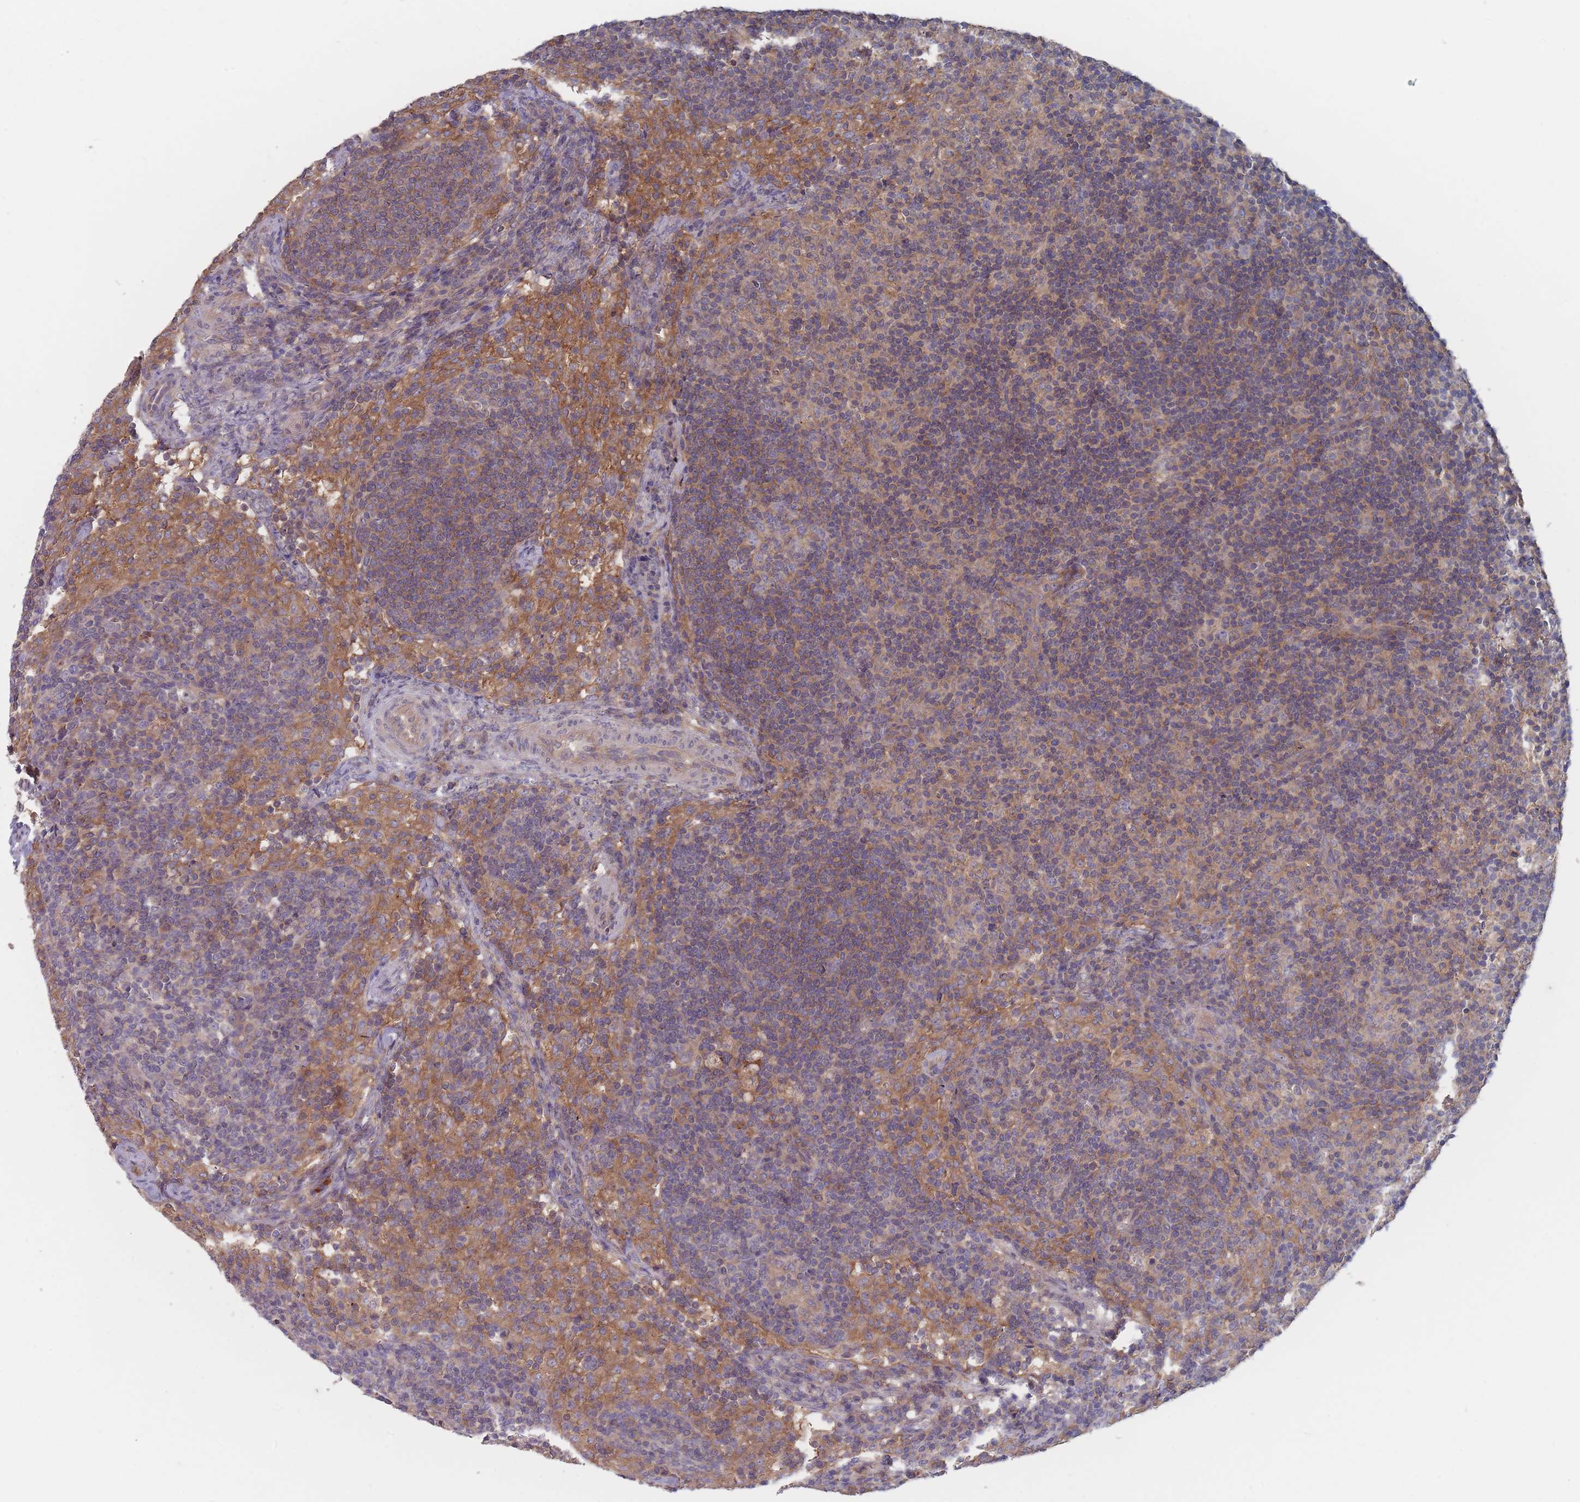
{"staining": {"intensity": "moderate", "quantity": "<25%", "location": "cytoplasmic/membranous"}, "tissue": "lymph node", "cell_type": "Germinal center cells", "image_type": "normal", "snomed": [{"axis": "morphology", "description": "Normal tissue, NOS"}, {"axis": "topography", "description": "Lymph node"}], "caption": "A brown stain shows moderate cytoplasmic/membranous staining of a protein in germinal center cells of benign human lymph node.", "gene": "EFCC1", "patient": {"sex": "female", "age": 30}}